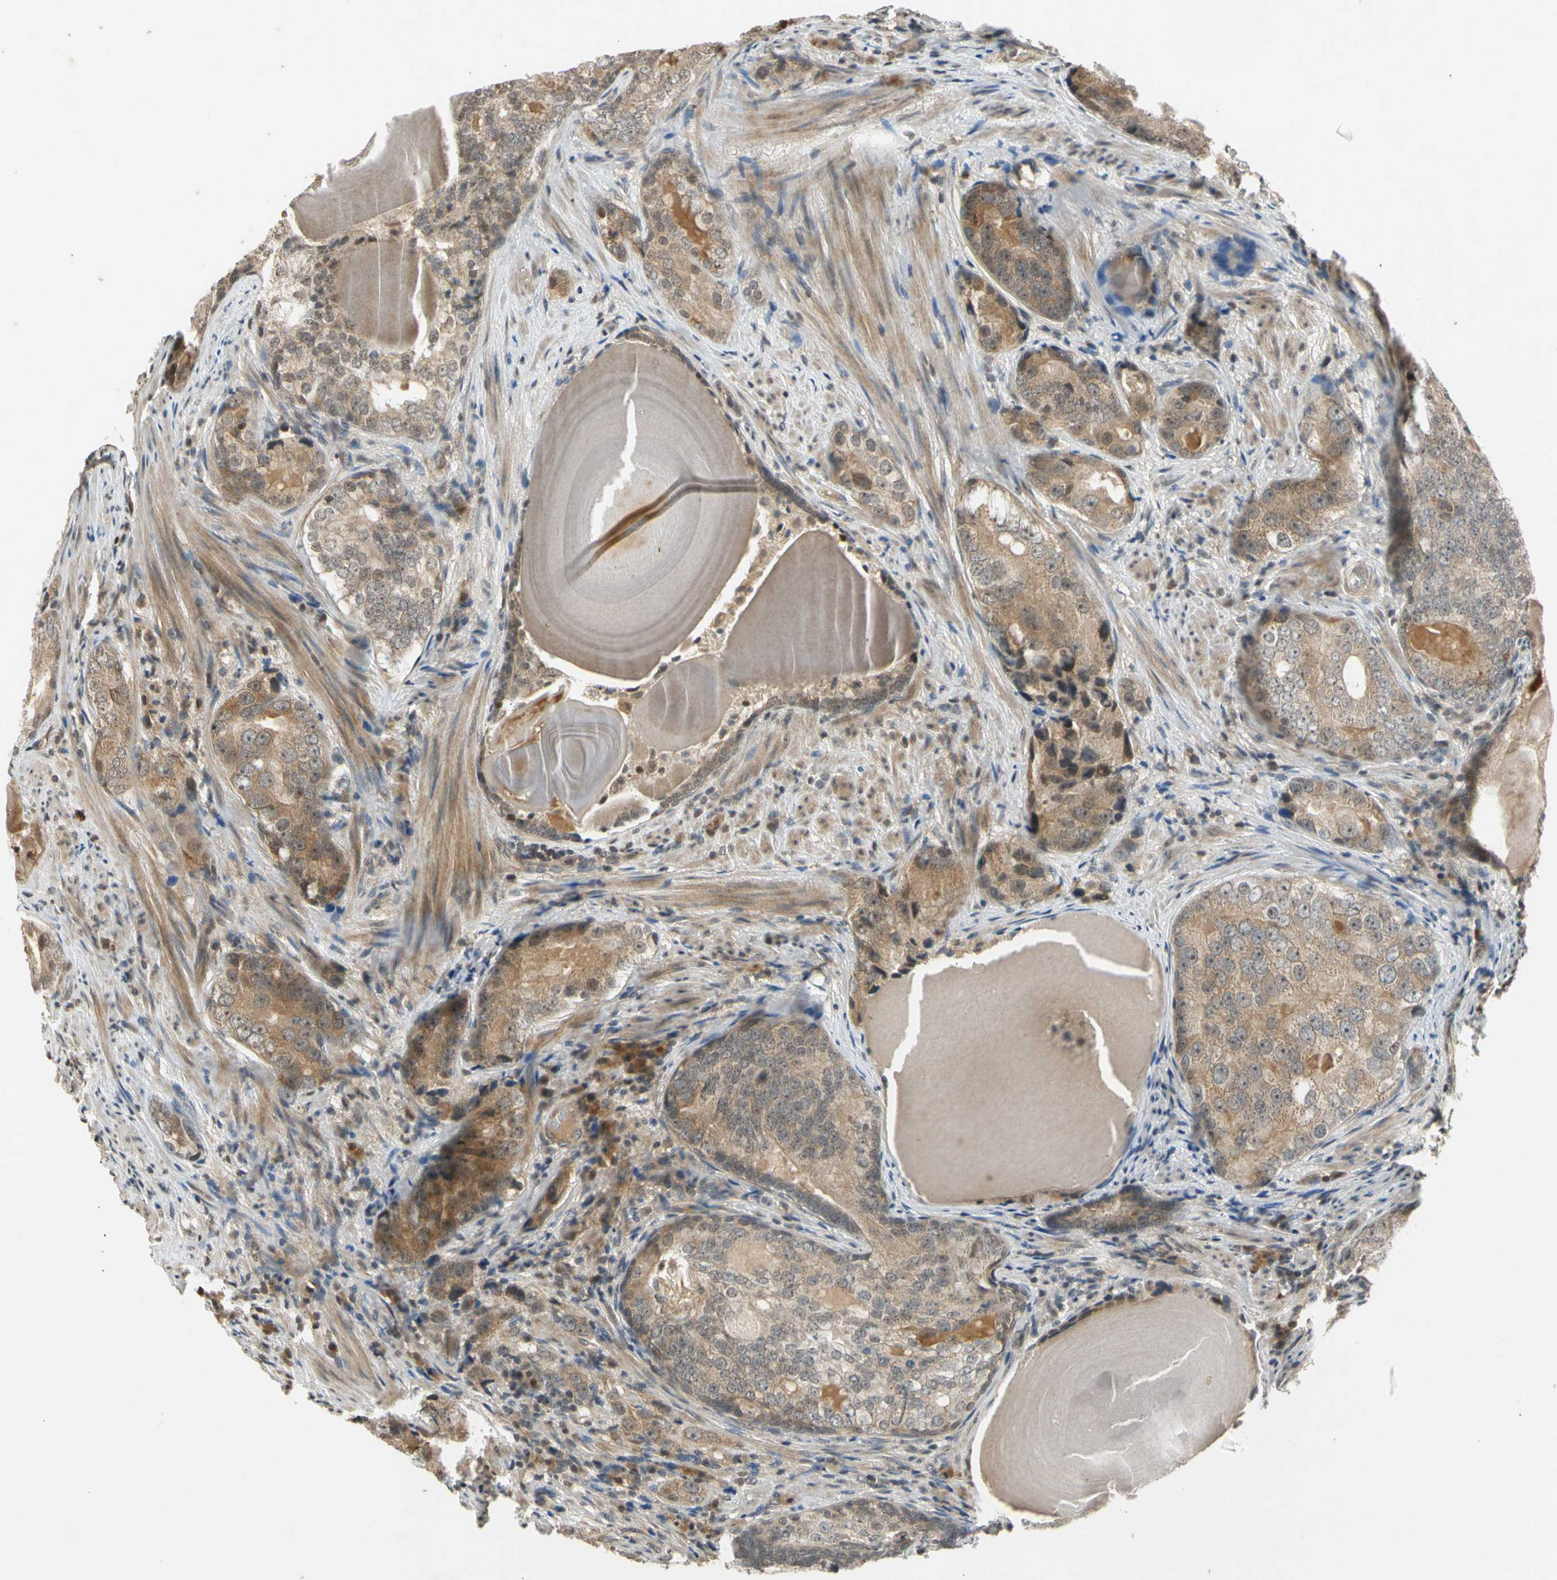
{"staining": {"intensity": "moderate", "quantity": ">75%", "location": "cytoplasmic/membranous"}, "tissue": "prostate cancer", "cell_type": "Tumor cells", "image_type": "cancer", "snomed": [{"axis": "morphology", "description": "Adenocarcinoma, High grade"}, {"axis": "topography", "description": "Prostate"}], "caption": "Immunohistochemical staining of adenocarcinoma (high-grade) (prostate) exhibits moderate cytoplasmic/membranous protein expression in about >75% of tumor cells. (DAB = brown stain, brightfield microscopy at high magnification).", "gene": "EFNB2", "patient": {"sex": "male", "age": 66}}